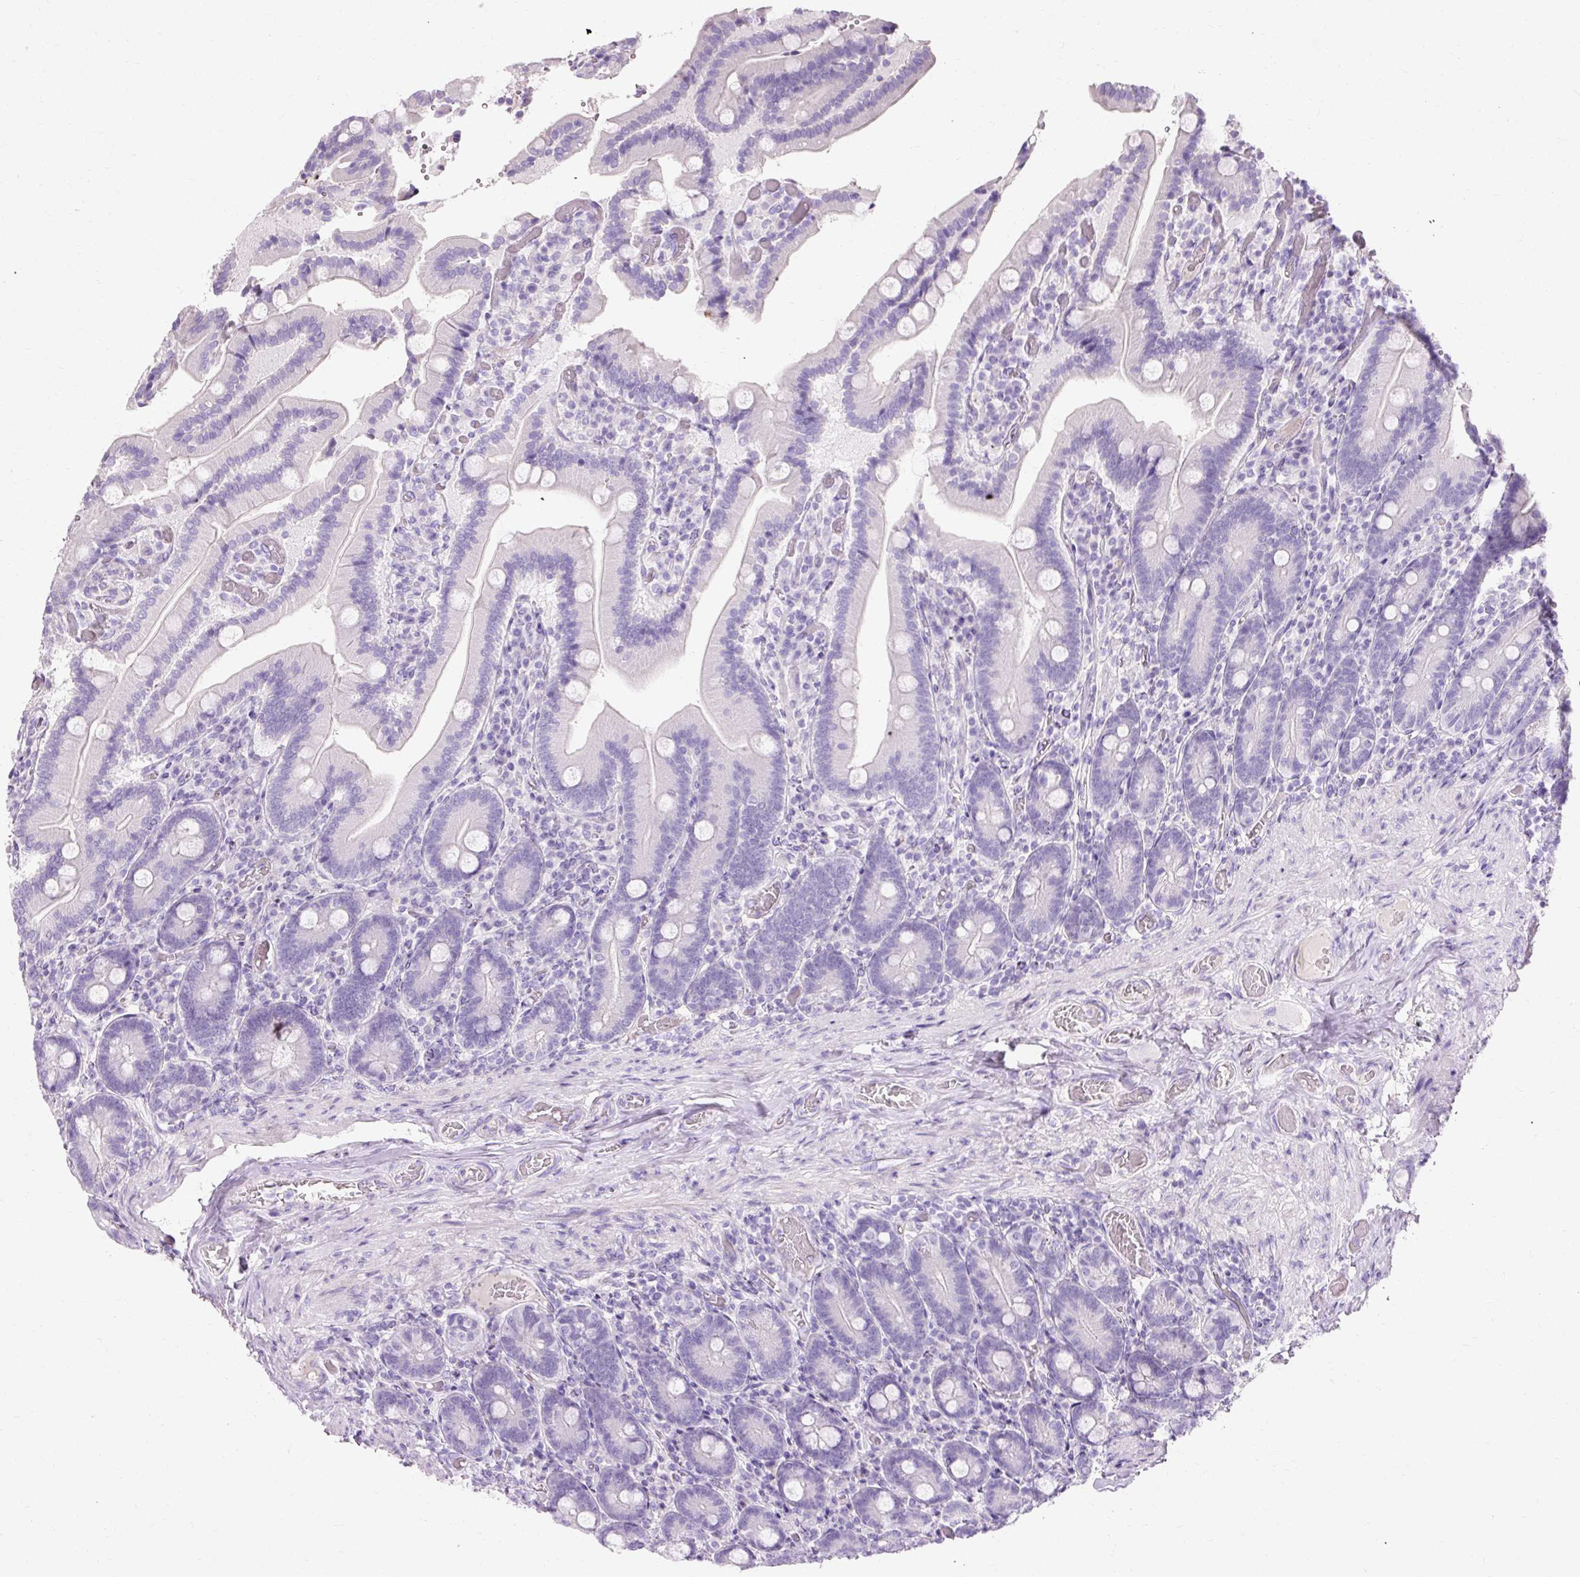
{"staining": {"intensity": "negative", "quantity": "none", "location": "none"}, "tissue": "duodenum", "cell_type": "Glandular cells", "image_type": "normal", "snomed": [{"axis": "morphology", "description": "Normal tissue, NOS"}, {"axis": "topography", "description": "Duodenum"}], "caption": "Glandular cells show no significant positivity in normal duodenum. (Immunohistochemistry, brightfield microscopy, high magnification).", "gene": "TMEM213", "patient": {"sex": "female", "age": 62}}